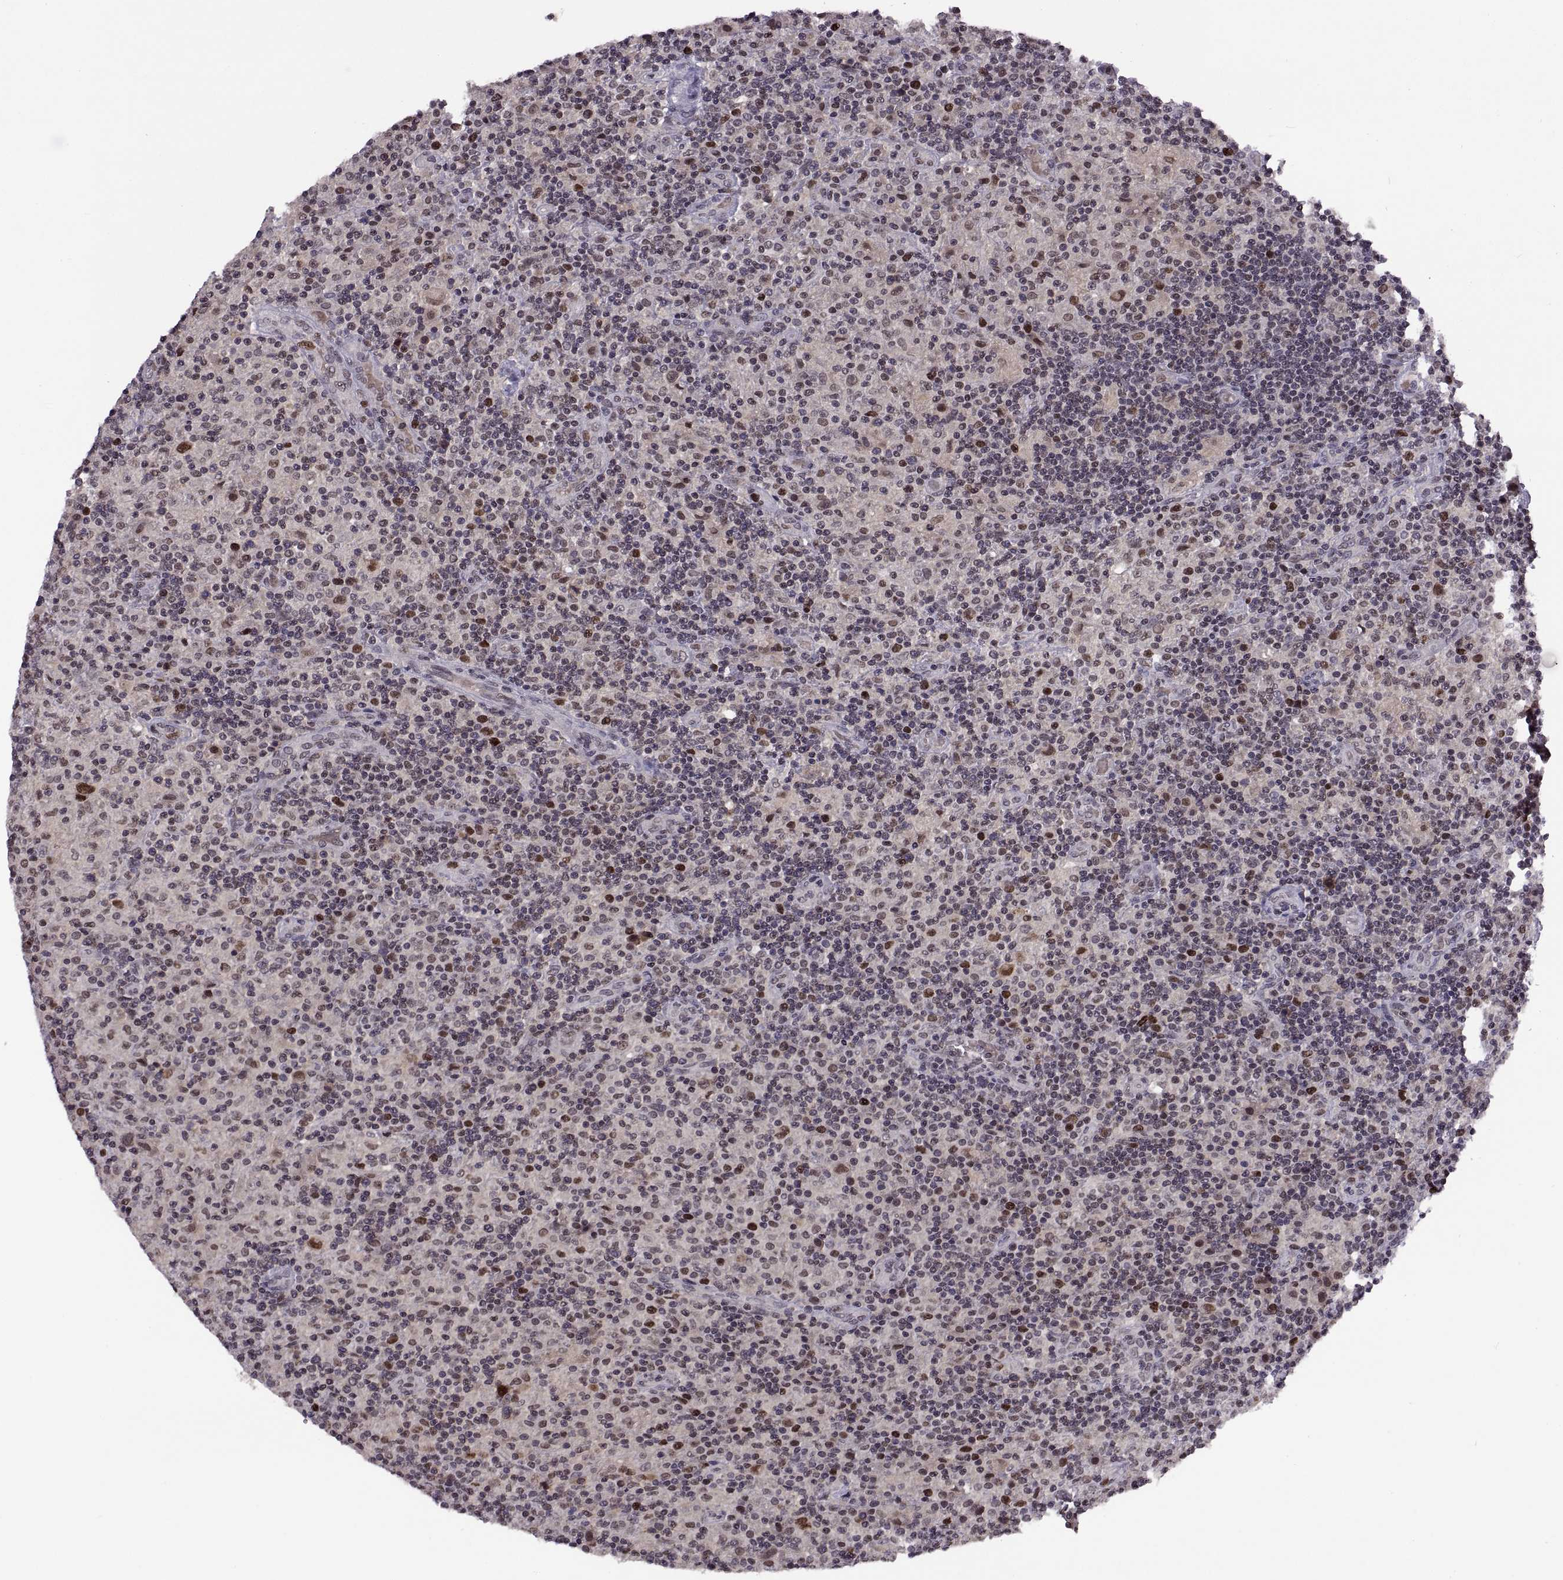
{"staining": {"intensity": "moderate", "quantity": ">75%", "location": "nuclear"}, "tissue": "lymphoma", "cell_type": "Tumor cells", "image_type": "cancer", "snomed": [{"axis": "morphology", "description": "Hodgkin's disease, NOS"}, {"axis": "topography", "description": "Lymph node"}], "caption": "Tumor cells show medium levels of moderate nuclear staining in about >75% of cells in human lymphoma.", "gene": "CHFR", "patient": {"sex": "male", "age": 70}}